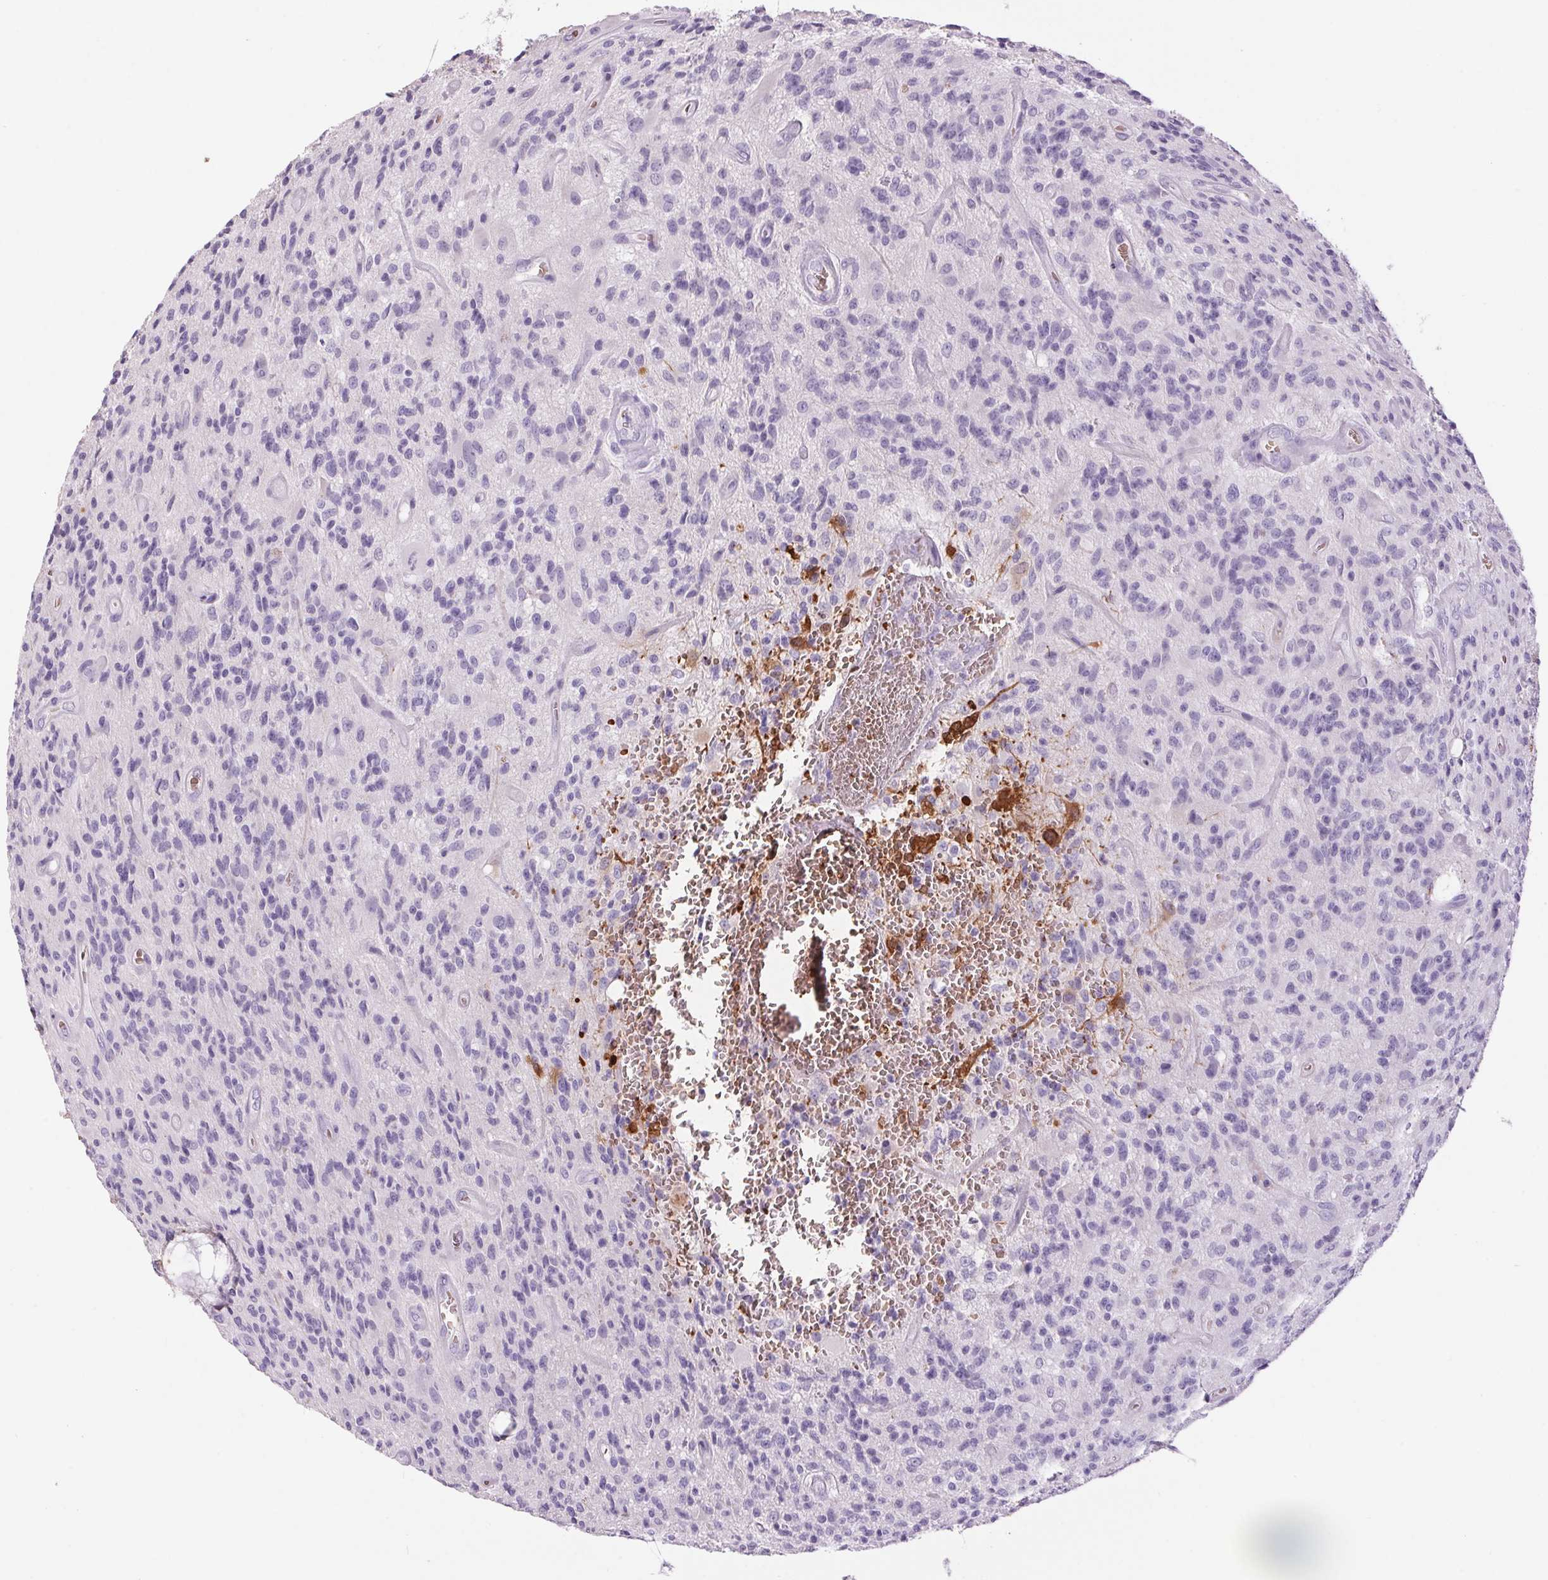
{"staining": {"intensity": "negative", "quantity": "none", "location": "none"}, "tissue": "glioma", "cell_type": "Tumor cells", "image_type": "cancer", "snomed": [{"axis": "morphology", "description": "Glioma, malignant, High grade"}, {"axis": "topography", "description": "Brain"}], "caption": "DAB immunohistochemical staining of malignant glioma (high-grade) displays no significant expression in tumor cells. (DAB (3,3'-diaminobenzidine) immunohistochemistry (IHC) visualized using brightfield microscopy, high magnification).", "gene": "HBQ1", "patient": {"sex": "male", "age": 76}}